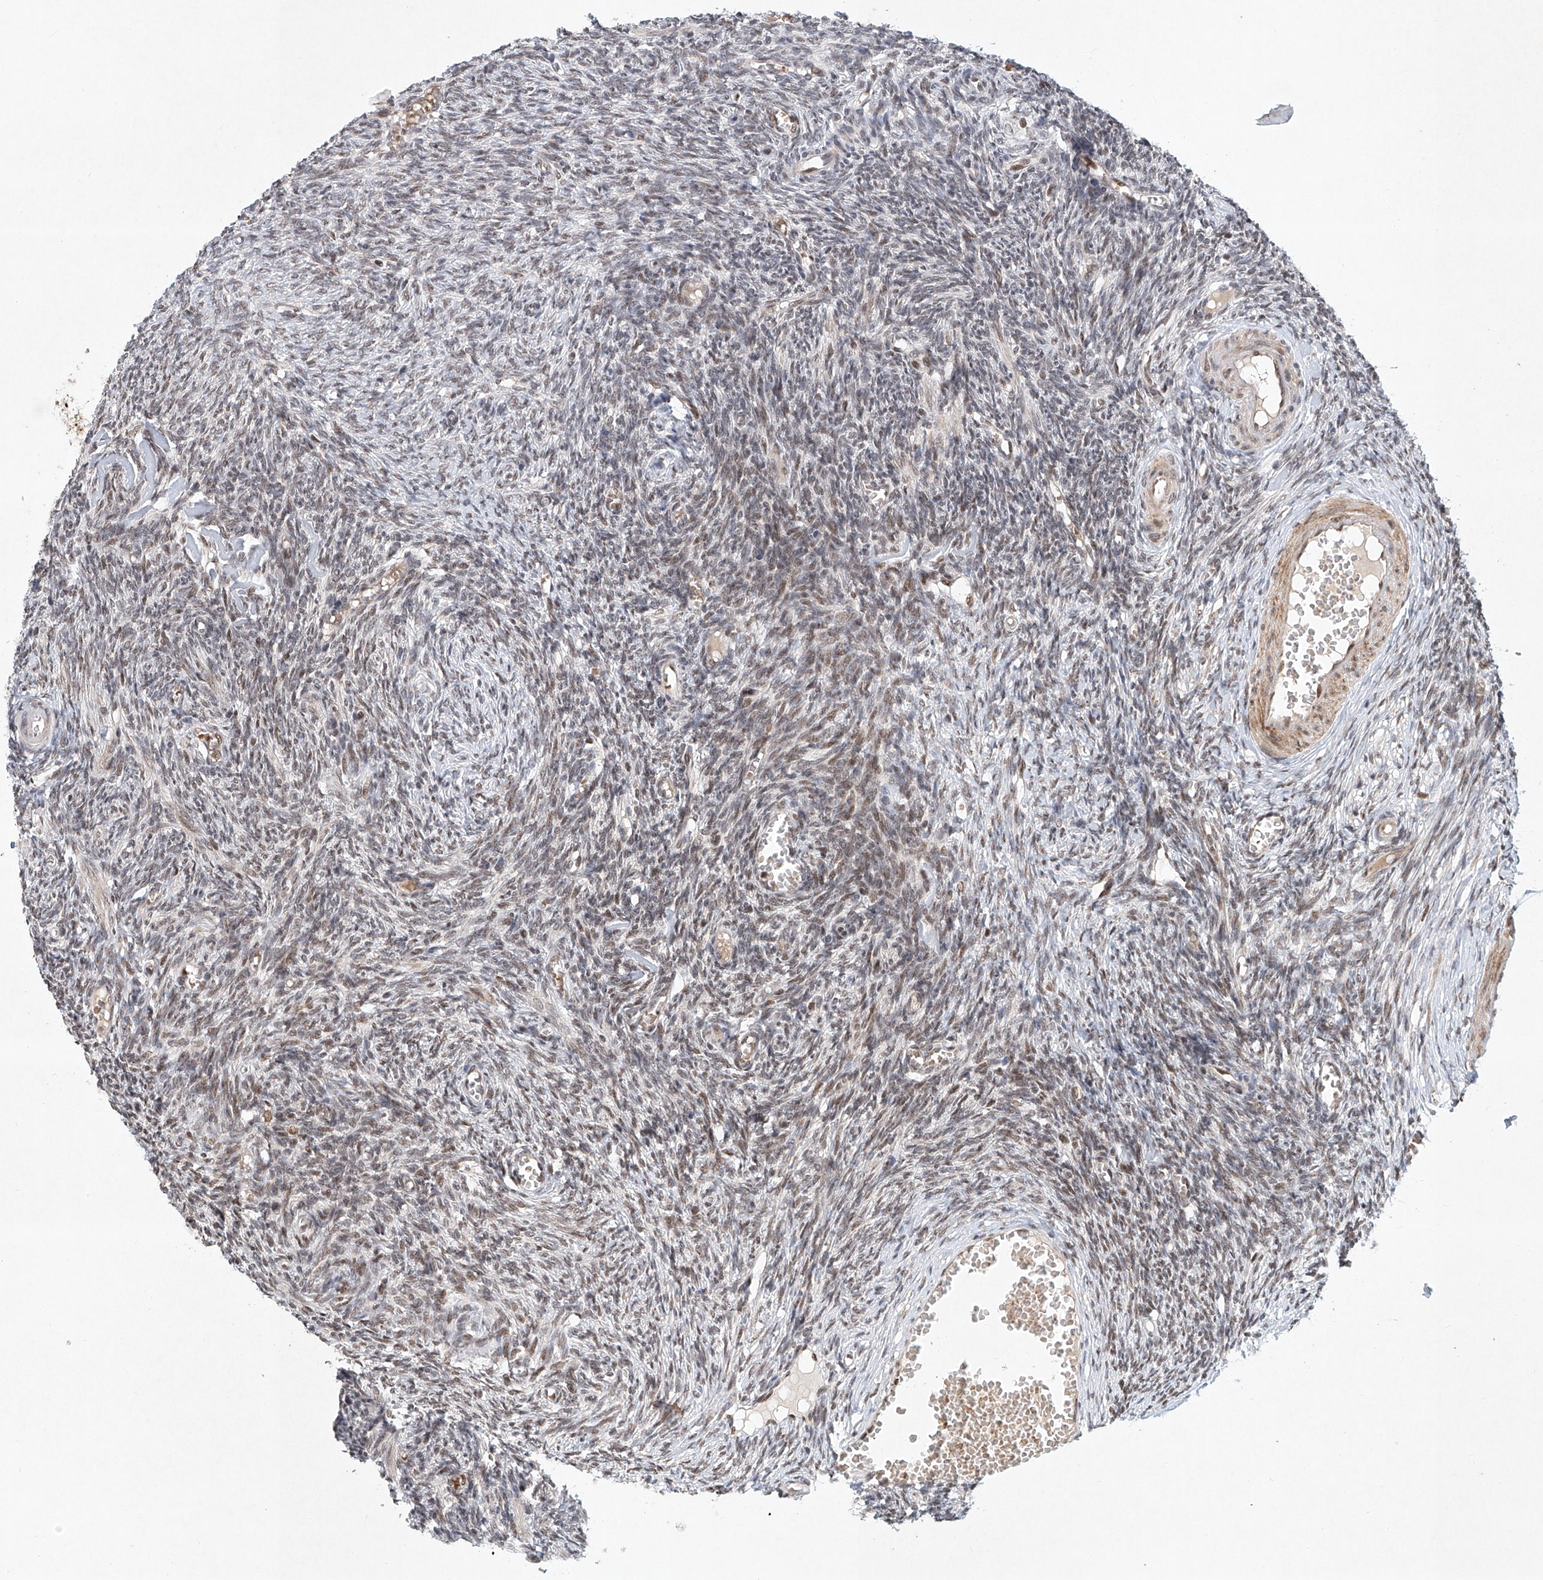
{"staining": {"intensity": "moderate", "quantity": "<25%", "location": "cytoplasmic/membranous,nuclear"}, "tissue": "ovary", "cell_type": "Ovarian stroma cells", "image_type": "normal", "snomed": [{"axis": "morphology", "description": "Normal tissue, NOS"}, {"axis": "topography", "description": "Ovary"}], "caption": "DAB (3,3'-diaminobenzidine) immunohistochemical staining of normal ovary displays moderate cytoplasmic/membranous,nuclear protein positivity in approximately <25% of ovarian stroma cells. (brown staining indicates protein expression, while blue staining denotes nuclei).", "gene": "ZNF470", "patient": {"sex": "female", "age": 27}}